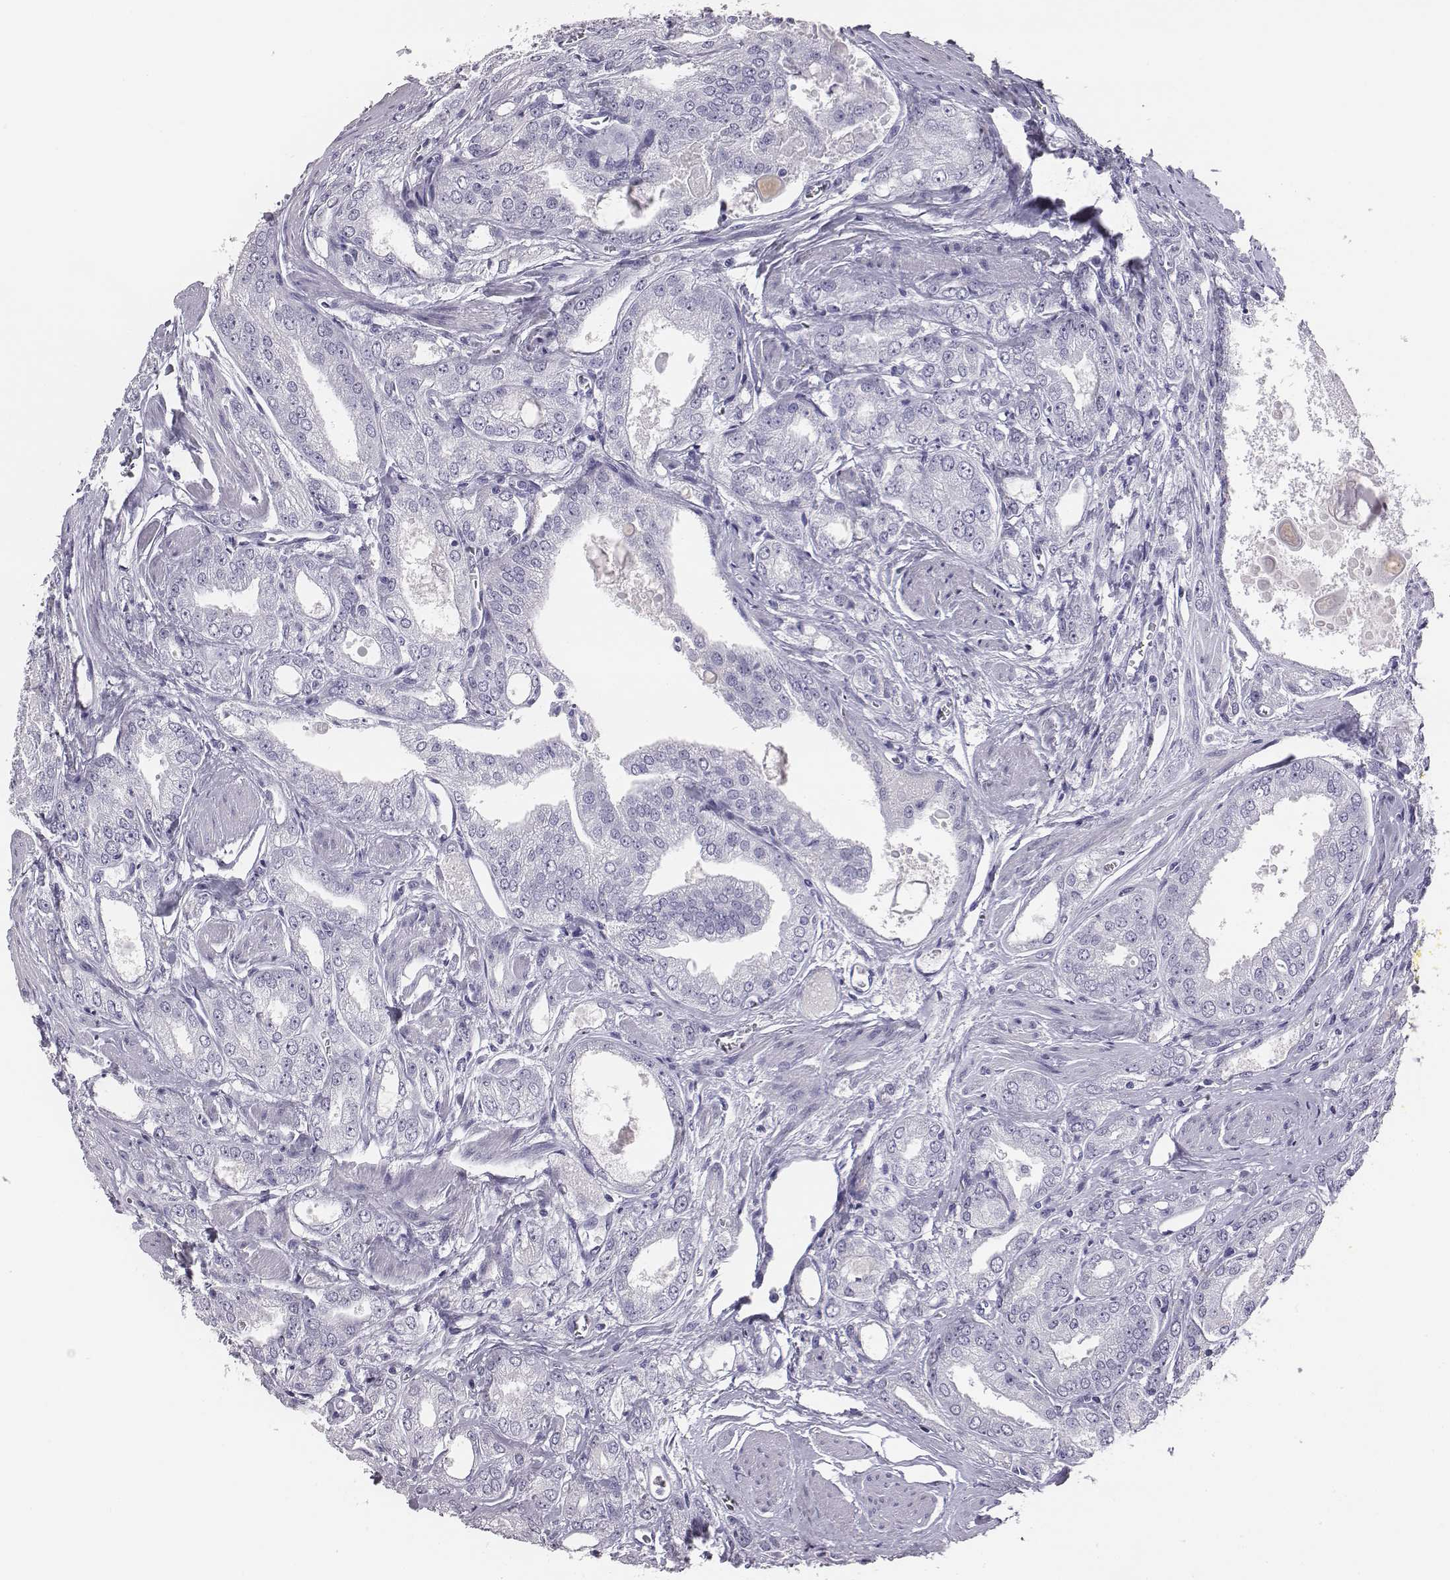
{"staining": {"intensity": "negative", "quantity": "none", "location": "none"}, "tissue": "prostate cancer", "cell_type": "Tumor cells", "image_type": "cancer", "snomed": [{"axis": "morphology", "description": "Adenocarcinoma, NOS"}, {"axis": "morphology", "description": "Adenocarcinoma, High grade"}, {"axis": "topography", "description": "Prostate"}], "caption": "High power microscopy micrograph of an immunohistochemistry photomicrograph of prostate cancer (adenocarcinoma), revealing no significant staining in tumor cells.", "gene": "ACOD1", "patient": {"sex": "male", "age": 70}}